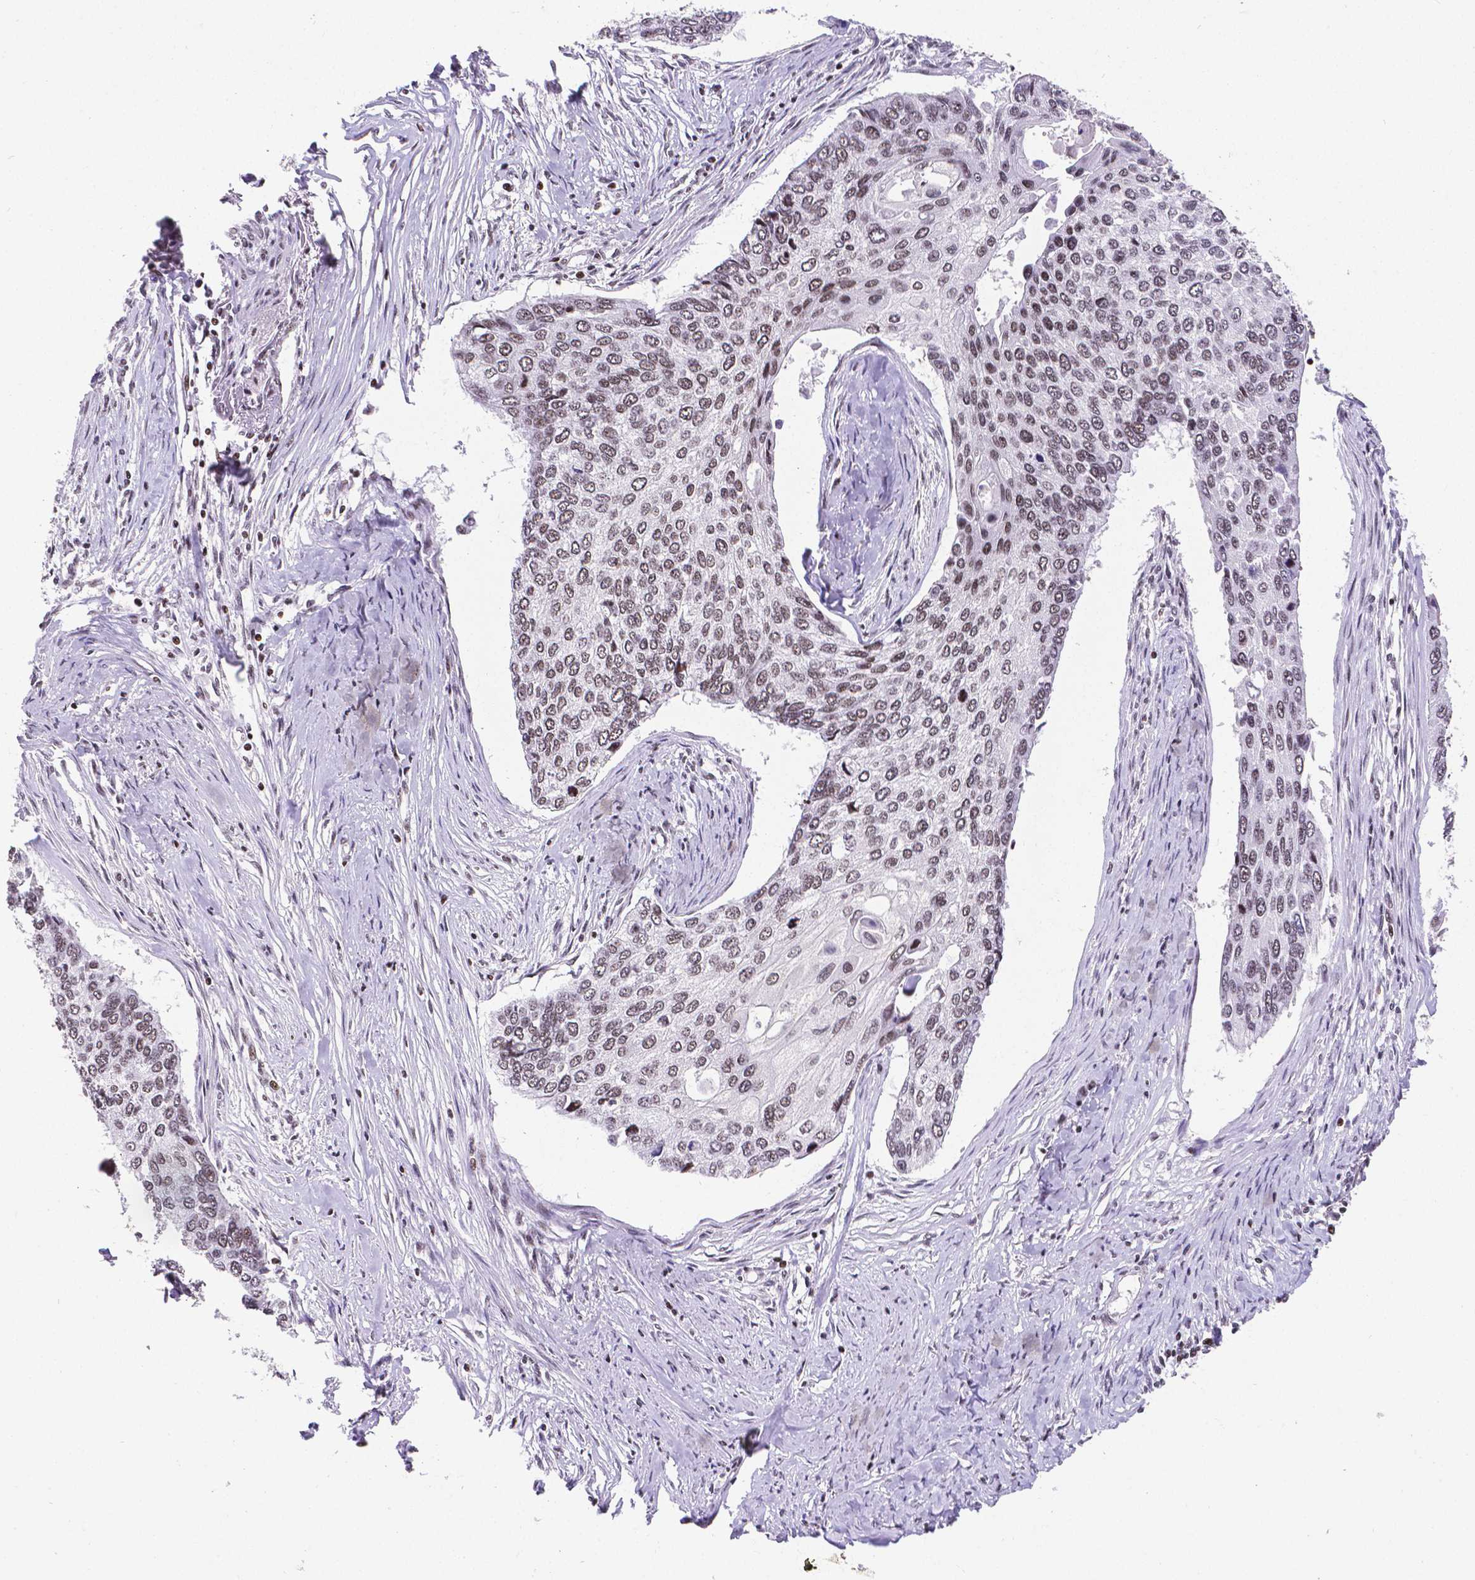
{"staining": {"intensity": "moderate", "quantity": ">75%", "location": "nuclear"}, "tissue": "lung cancer", "cell_type": "Tumor cells", "image_type": "cancer", "snomed": [{"axis": "morphology", "description": "Squamous cell carcinoma, NOS"}, {"axis": "morphology", "description": "Squamous cell carcinoma, metastatic, NOS"}, {"axis": "topography", "description": "Lung"}], "caption": "Immunohistochemistry of lung cancer (metastatic squamous cell carcinoma) demonstrates medium levels of moderate nuclear positivity in approximately >75% of tumor cells.", "gene": "CTCF", "patient": {"sex": "male", "age": 63}}